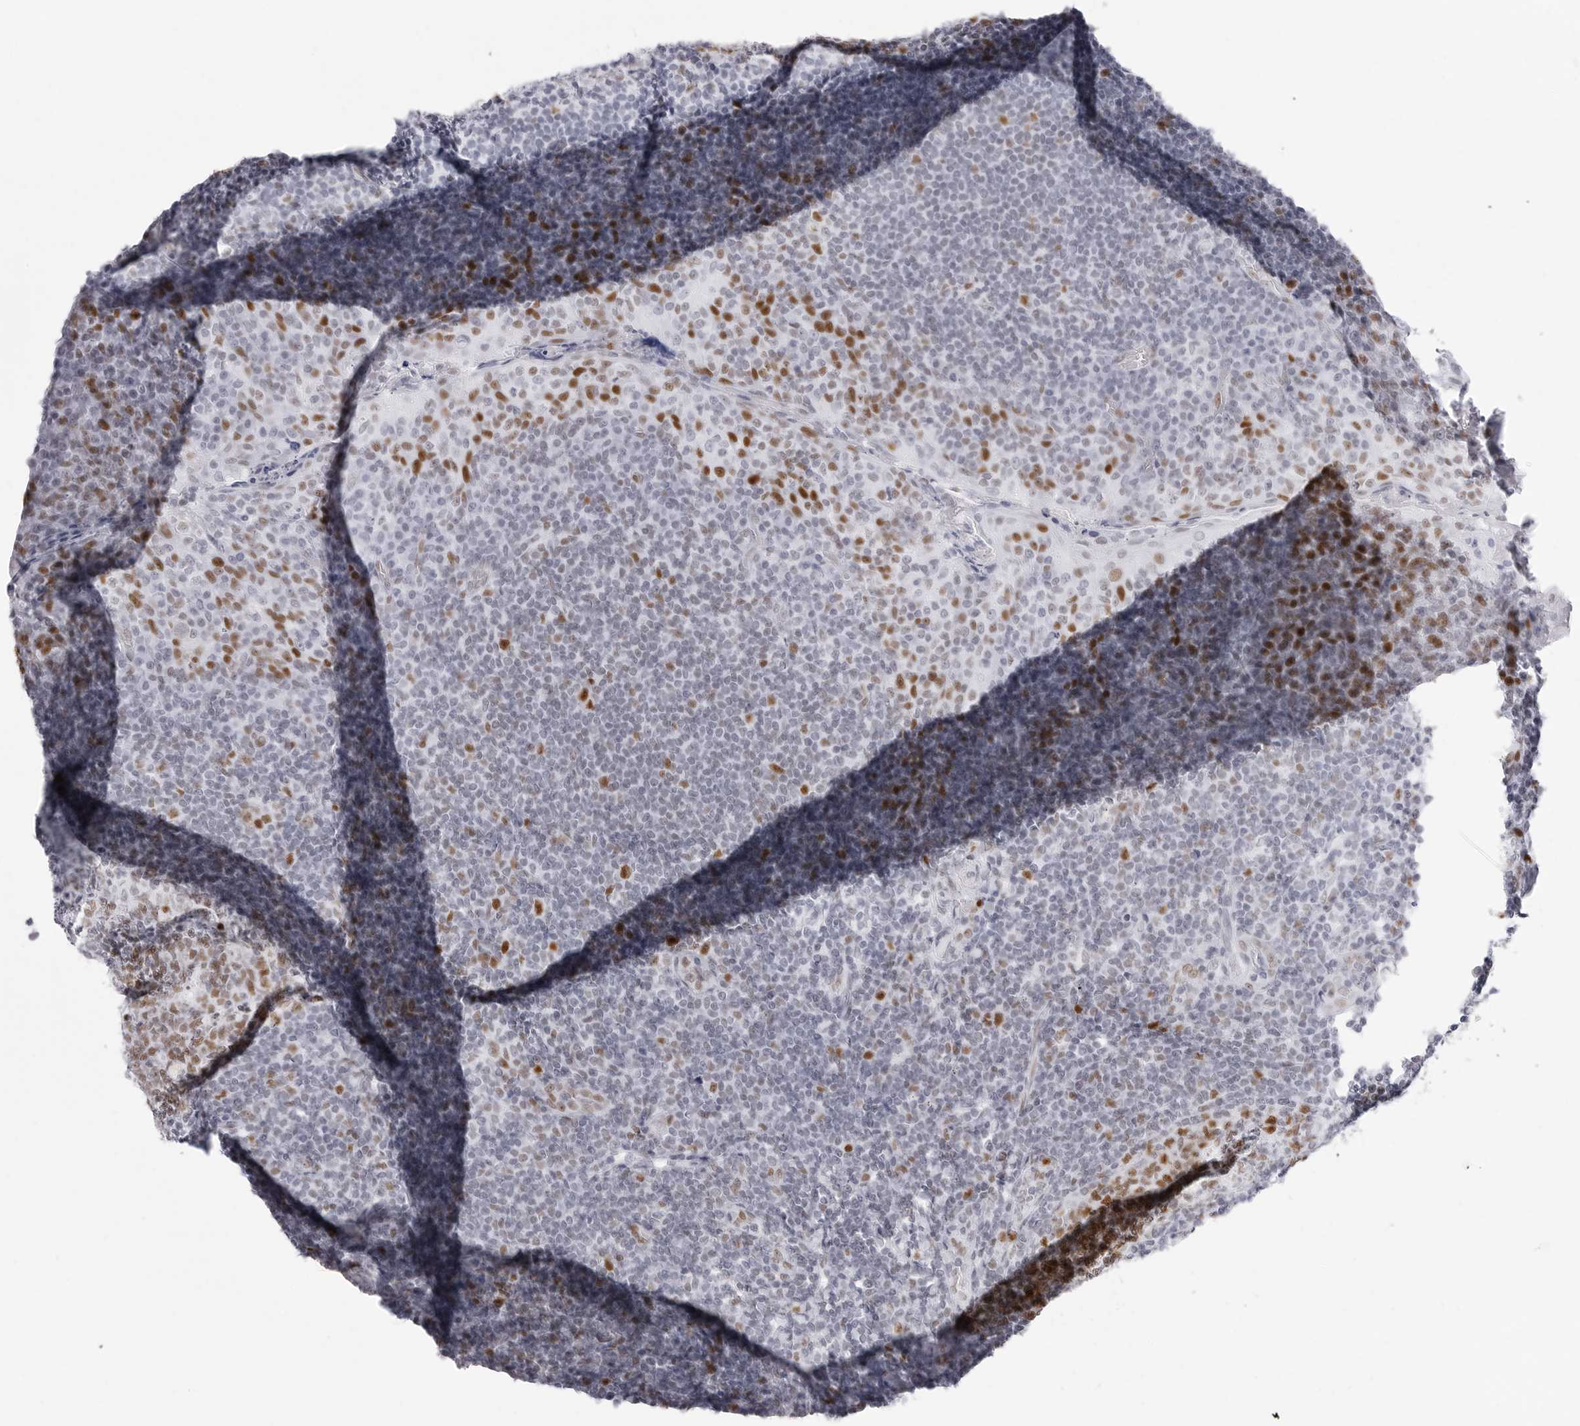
{"staining": {"intensity": "strong", "quantity": ">75%", "location": "nuclear"}, "tissue": "tonsil", "cell_type": "Germinal center cells", "image_type": "normal", "snomed": [{"axis": "morphology", "description": "Normal tissue, NOS"}, {"axis": "topography", "description": "Tonsil"}], "caption": "Germinal center cells reveal high levels of strong nuclear positivity in about >75% of cells in benign tonsil.", "gene": "NASP", "patient": {"sex": "female", "age": 19}}